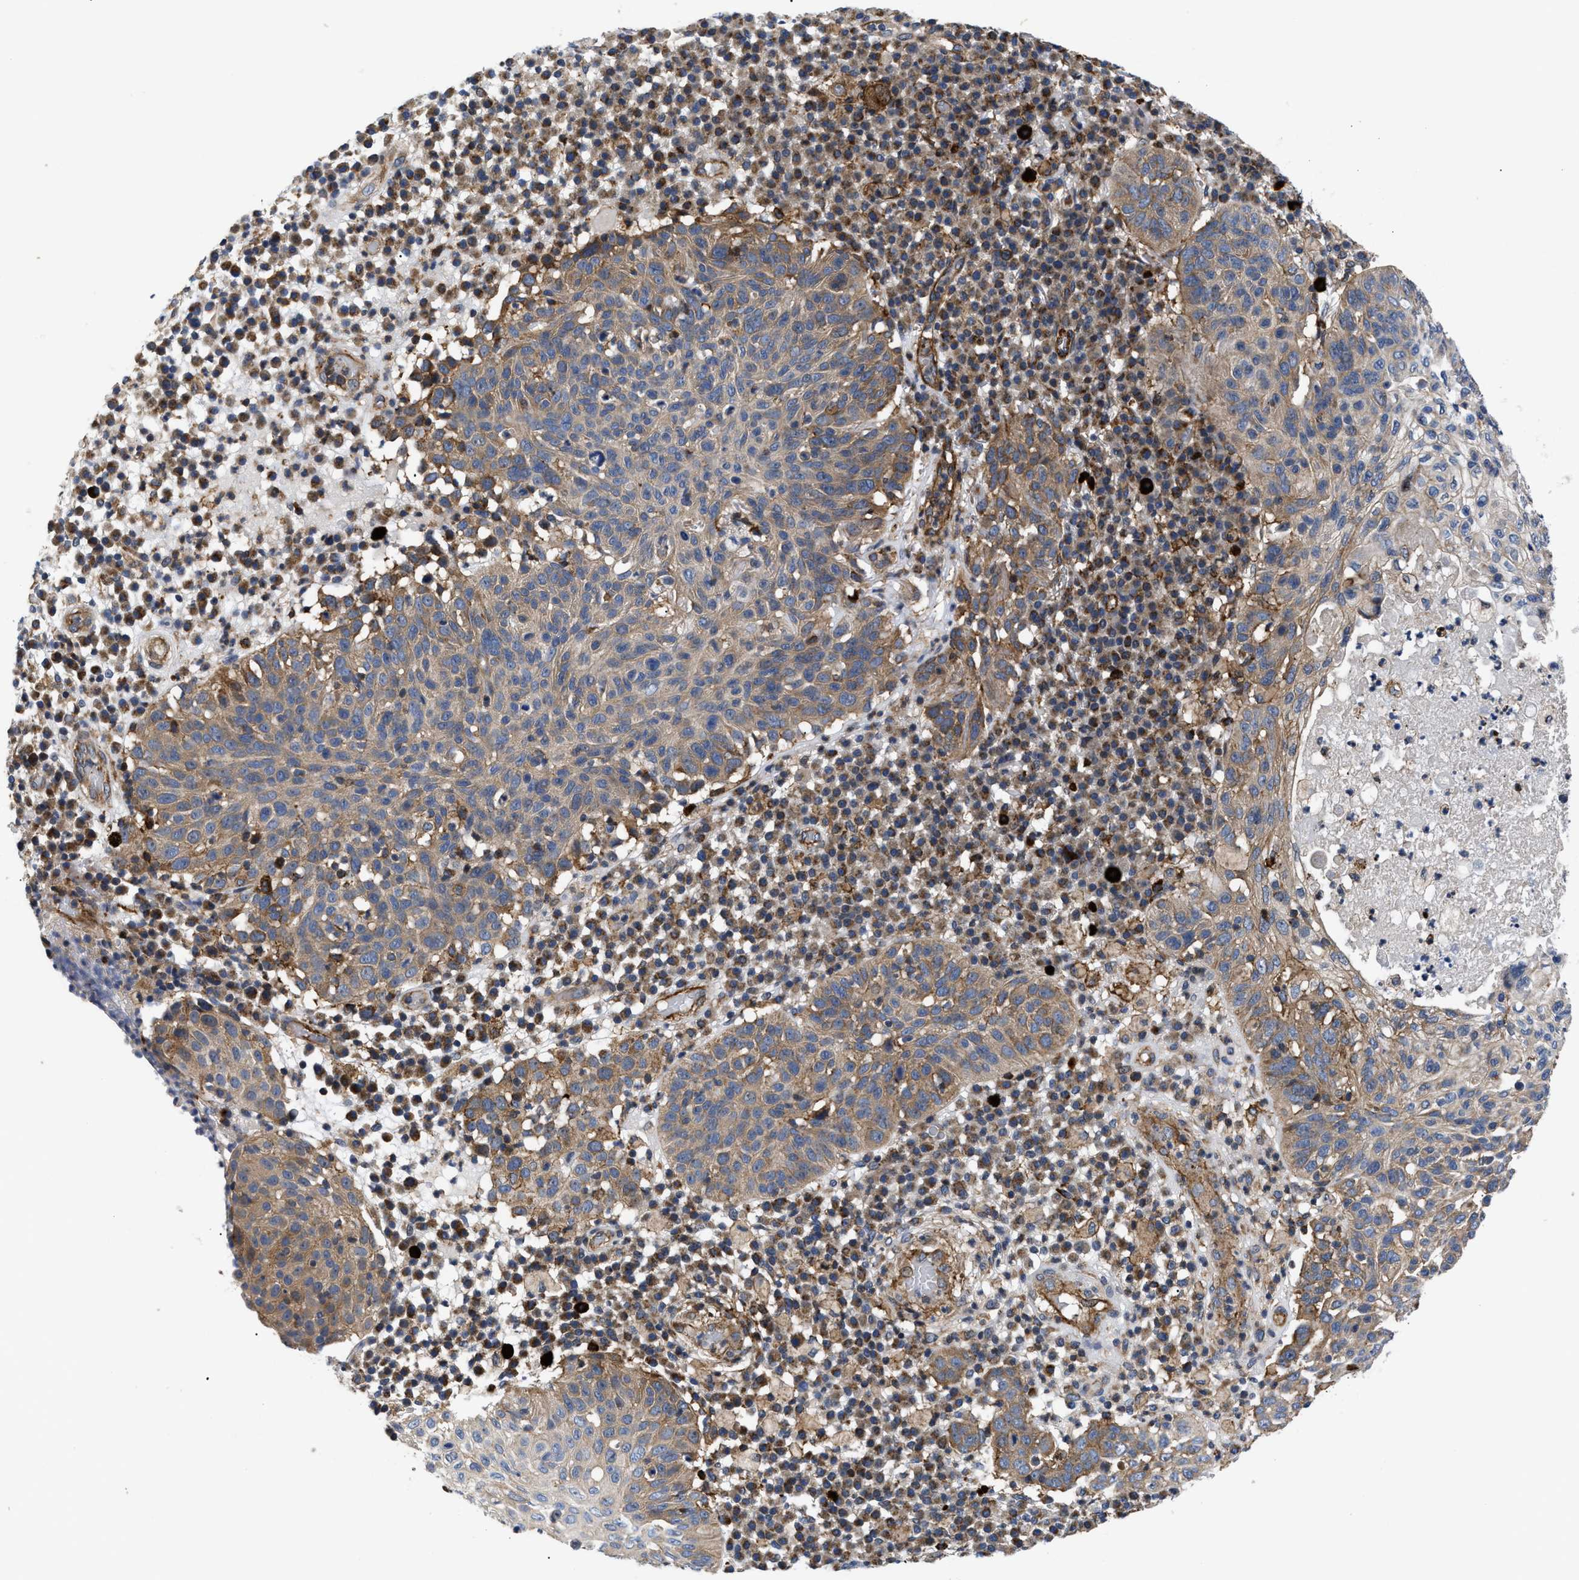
{"staining": {"intensity": "moderate", "quantity": "<25%", "location": "cytoplasmic/membranous"}, "tissue": "skin cancer", "cell_type": "Tumor cells", "image_type": "cancer", "snomed": [{"axis": "morphology", "description": "Squamous cell carcinoma in situ, NOS"}, {"axis": "morphology", "description": "Squamous cell carcinoma, NOS"}, {"axis": "topography", "description": "Skin"}], "caption": "Tumor cells exhibit low levels of moderate cytoplasmic/membranous staining in approximately <25% of cells in human skin cancer.", "gene": "SPAST", "patient": {"sex": "male", "age": 93}}